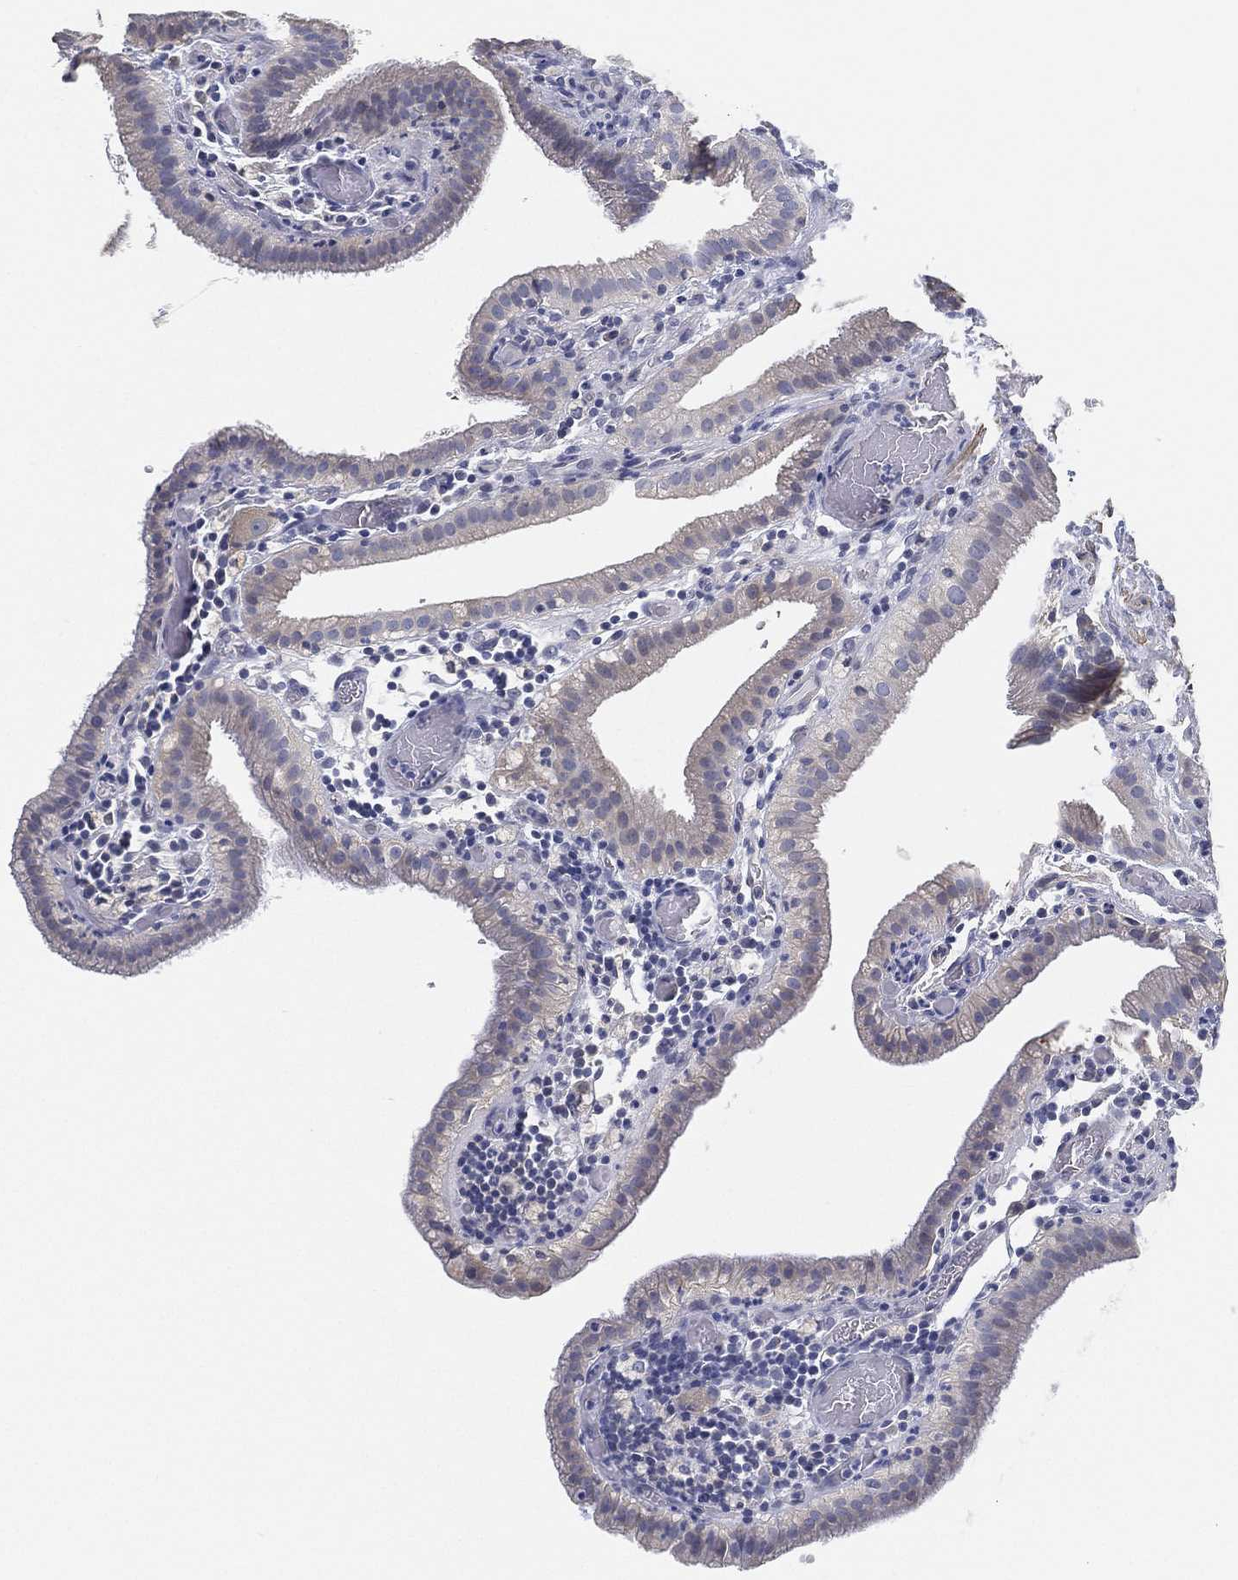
{"staining": {"intensity": "negative", "quantity": "none", "location": "none"}, "tissue": "gallbladder", "cell_type": "Glandular cells", "image_type": "normal", "snomed": [{"axis": "morphology", "description": "Normal tissue, NOS"}, {"axis": "topography", "description": "Gallbladder"}], "caption": "The immunohistochemistry image has no significant staining in glandular cells of gallbladder. (Immunohistochemistry, brightfield microscopy, high magnification).", "gene": "GPR61", "patient": {"sex": "male", "age": 62}}